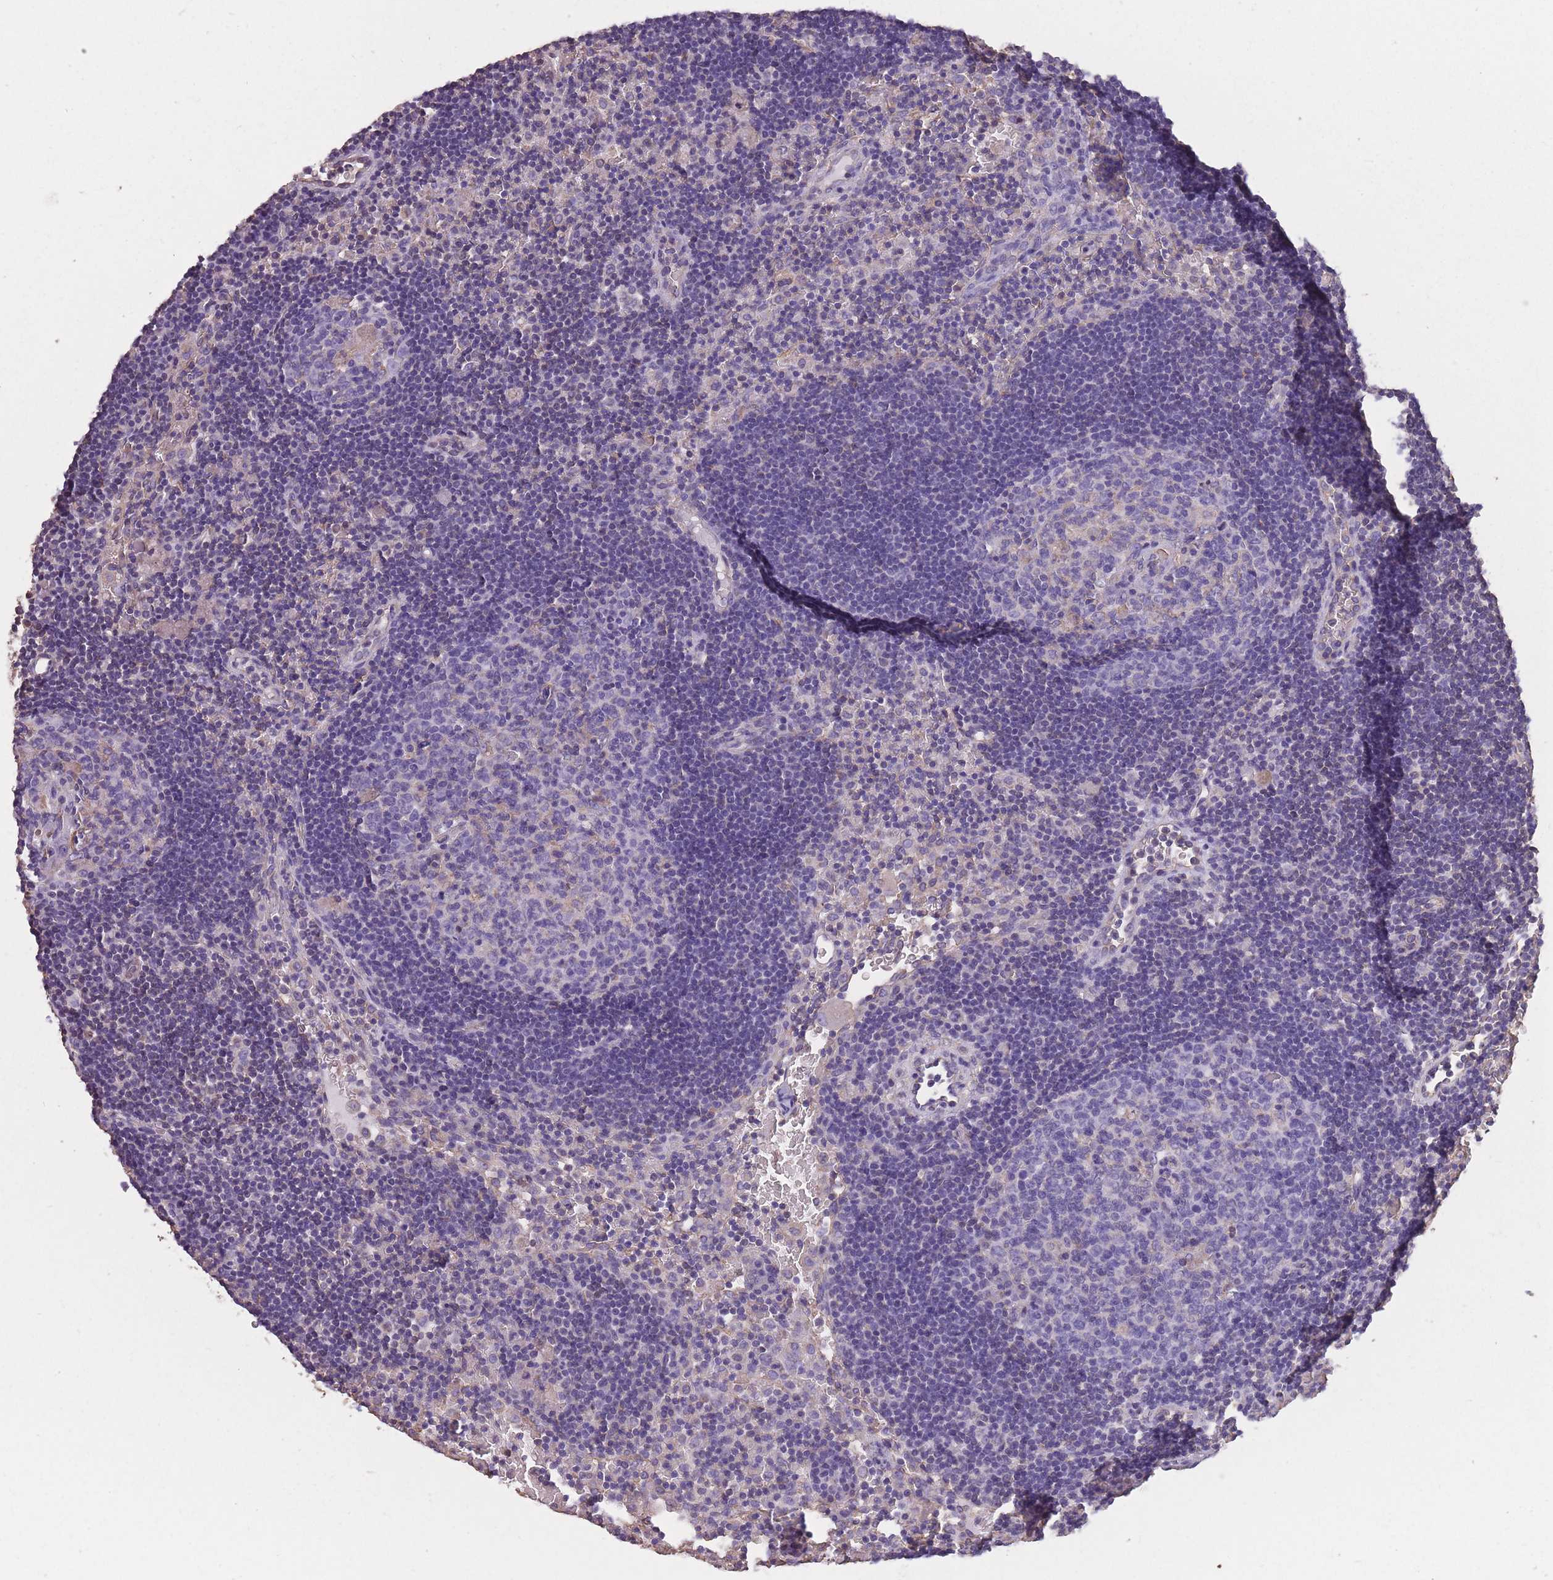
{"staining": {"intensity": "negative", "quantity": "none", "location": "none"}, "tissue": "lymph node", "cell_type": "Germinal center cells", "image_type": "normal", "snomed": [{"axis": "morphology", "description": "Normal tissue, NOS"}, {"axis": "topography", "description": "Lymph node"}], "caption": "IHC image of normal lymph node: lymph node stained with DAB displays no significant protein expression in germinal center cells.", "gene": "ADD1", "patient": {"sex": "male", "age": 62}}